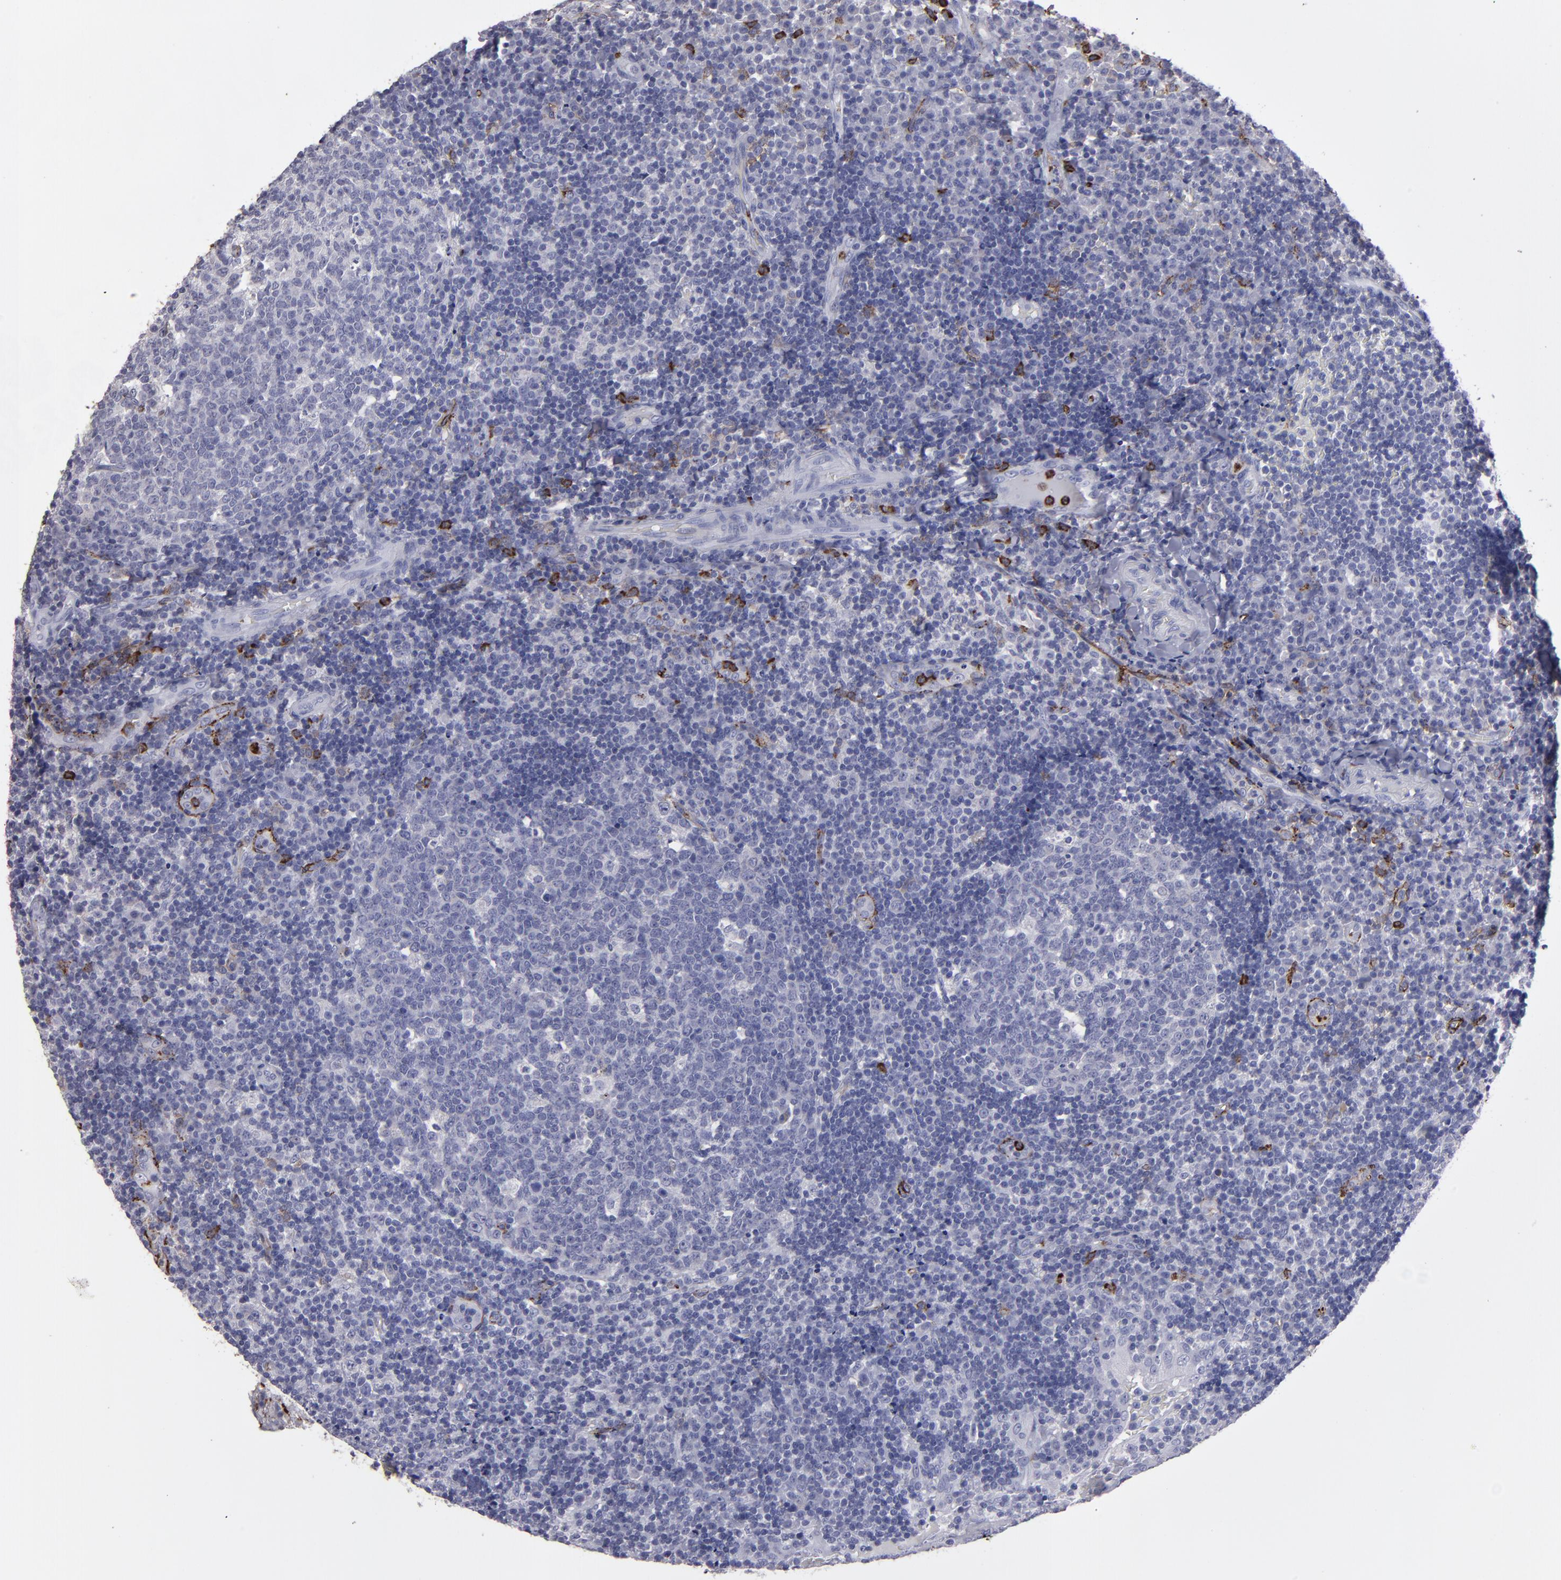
{"staining": {"intensity": "negative", "quantity": "none", "location": "none"}, "tissue": "tonsil", "cell_type": "Germinal center cells", "image_type": "normal", "snomed": [{"axis": "morphology", "description": "Normal tissue, NOS"}, {"axis": "topography", "description": "Tonsil"}], "caption": "A high-resolution image shows immunohistochemistry staining of unremarkable tonsil, which displays no significant expression in germinal center cells. (DAB IHC with hematoxylin counter stain).", "gene": "CD36", "patient": {"sex": "female", "age": 40}}